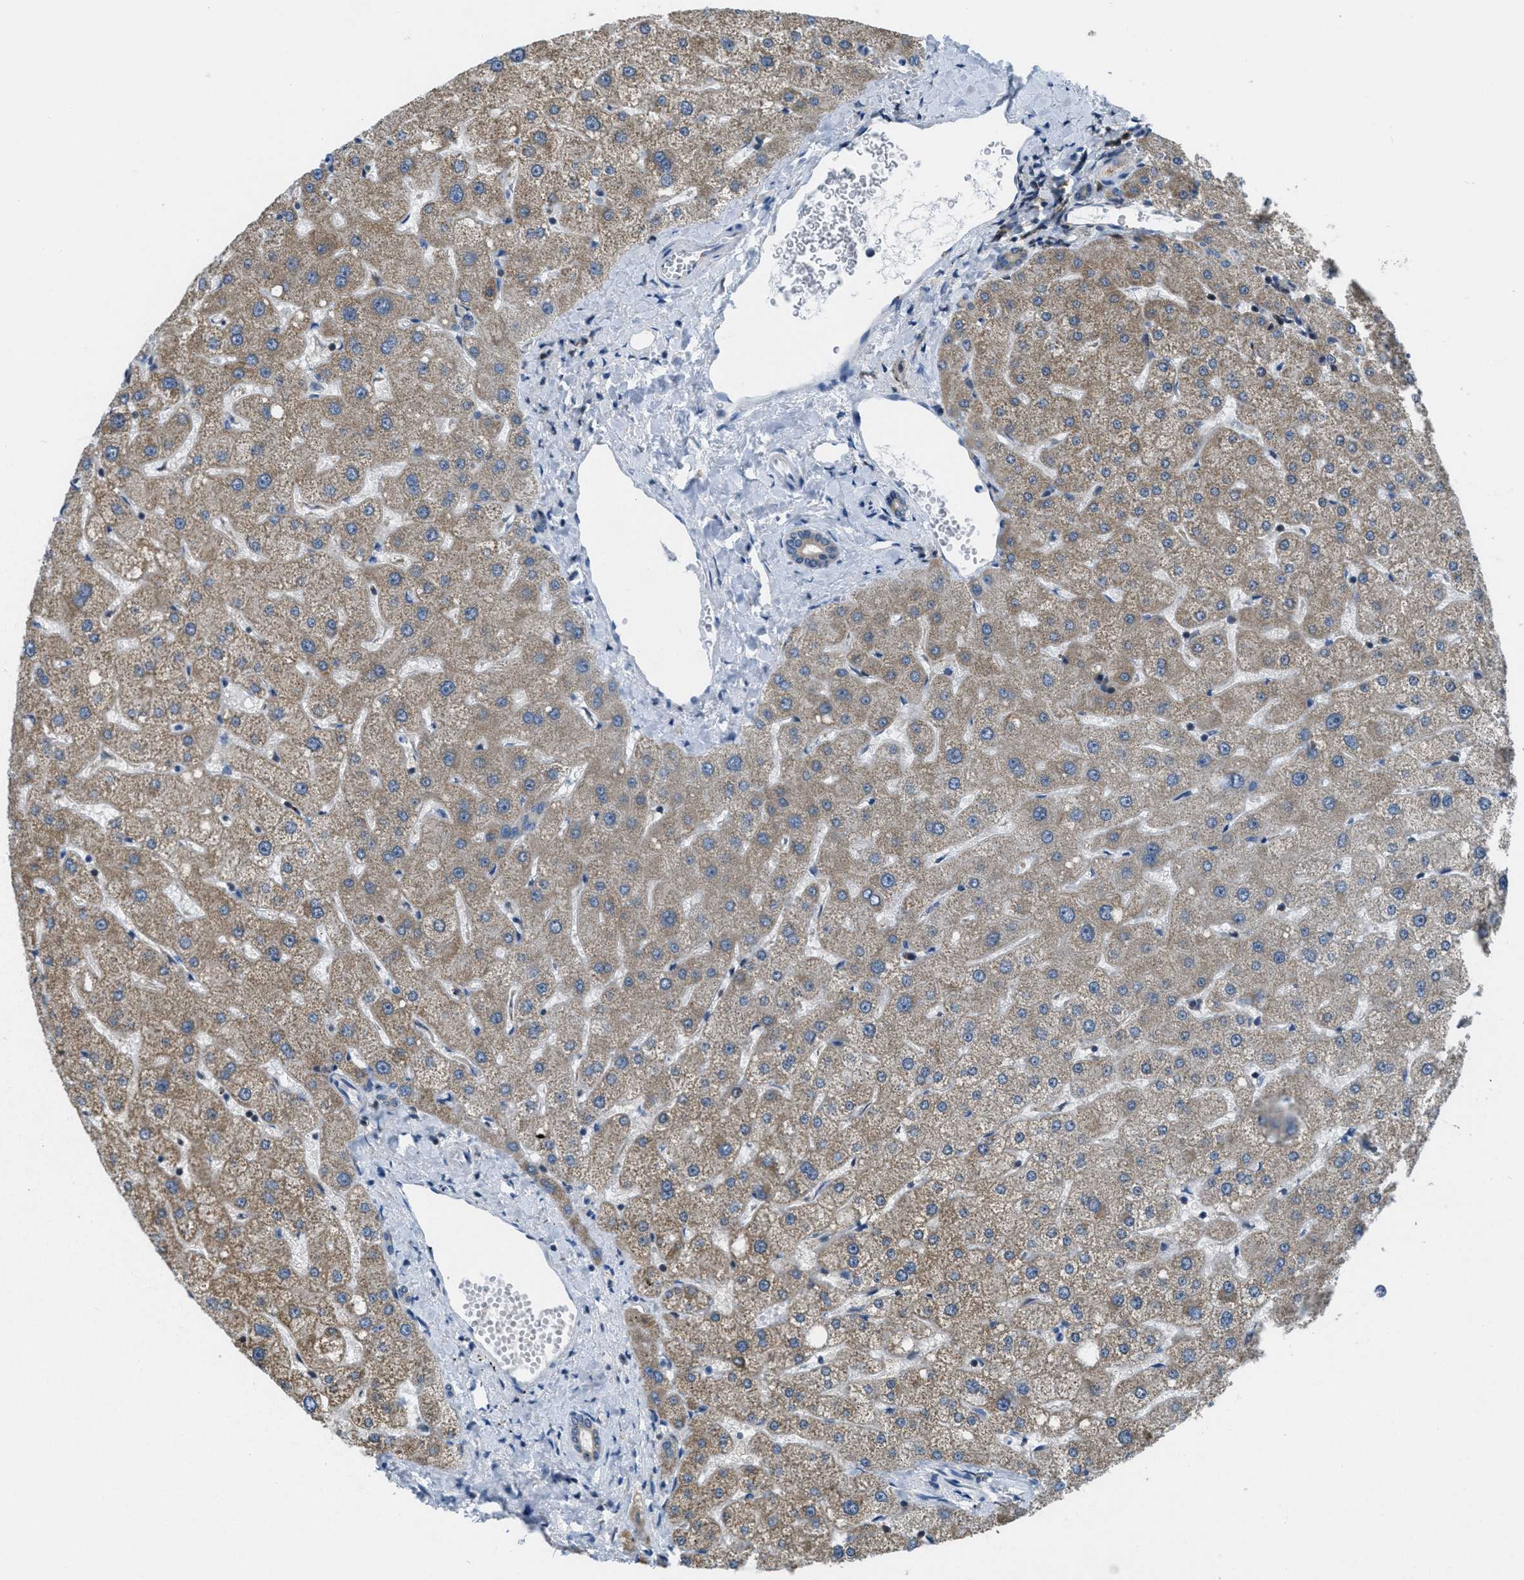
{"staining": {"intensity": "weak", "quantity": "25%-75%", "location": "cytoplasmic/membranous"}, "tissue": "liver", "cell_type": "Cholangiocytes", "image_type": "normal", "snomed": [{"axis": "morphology", "description": "Normal tissue, NOS"}, {"axis": "topography", "description": "Liver"}], "caption": "Immunohistochemistry (IHC) image of benign liver stained for a protein (brown), which reveals low levels of weak cytoplasmic/membranous positivity in about 25%-75% of cholangiocytes.", "gene": "PIP5K1C", "patient": {"sex": "male", "age": 73}}